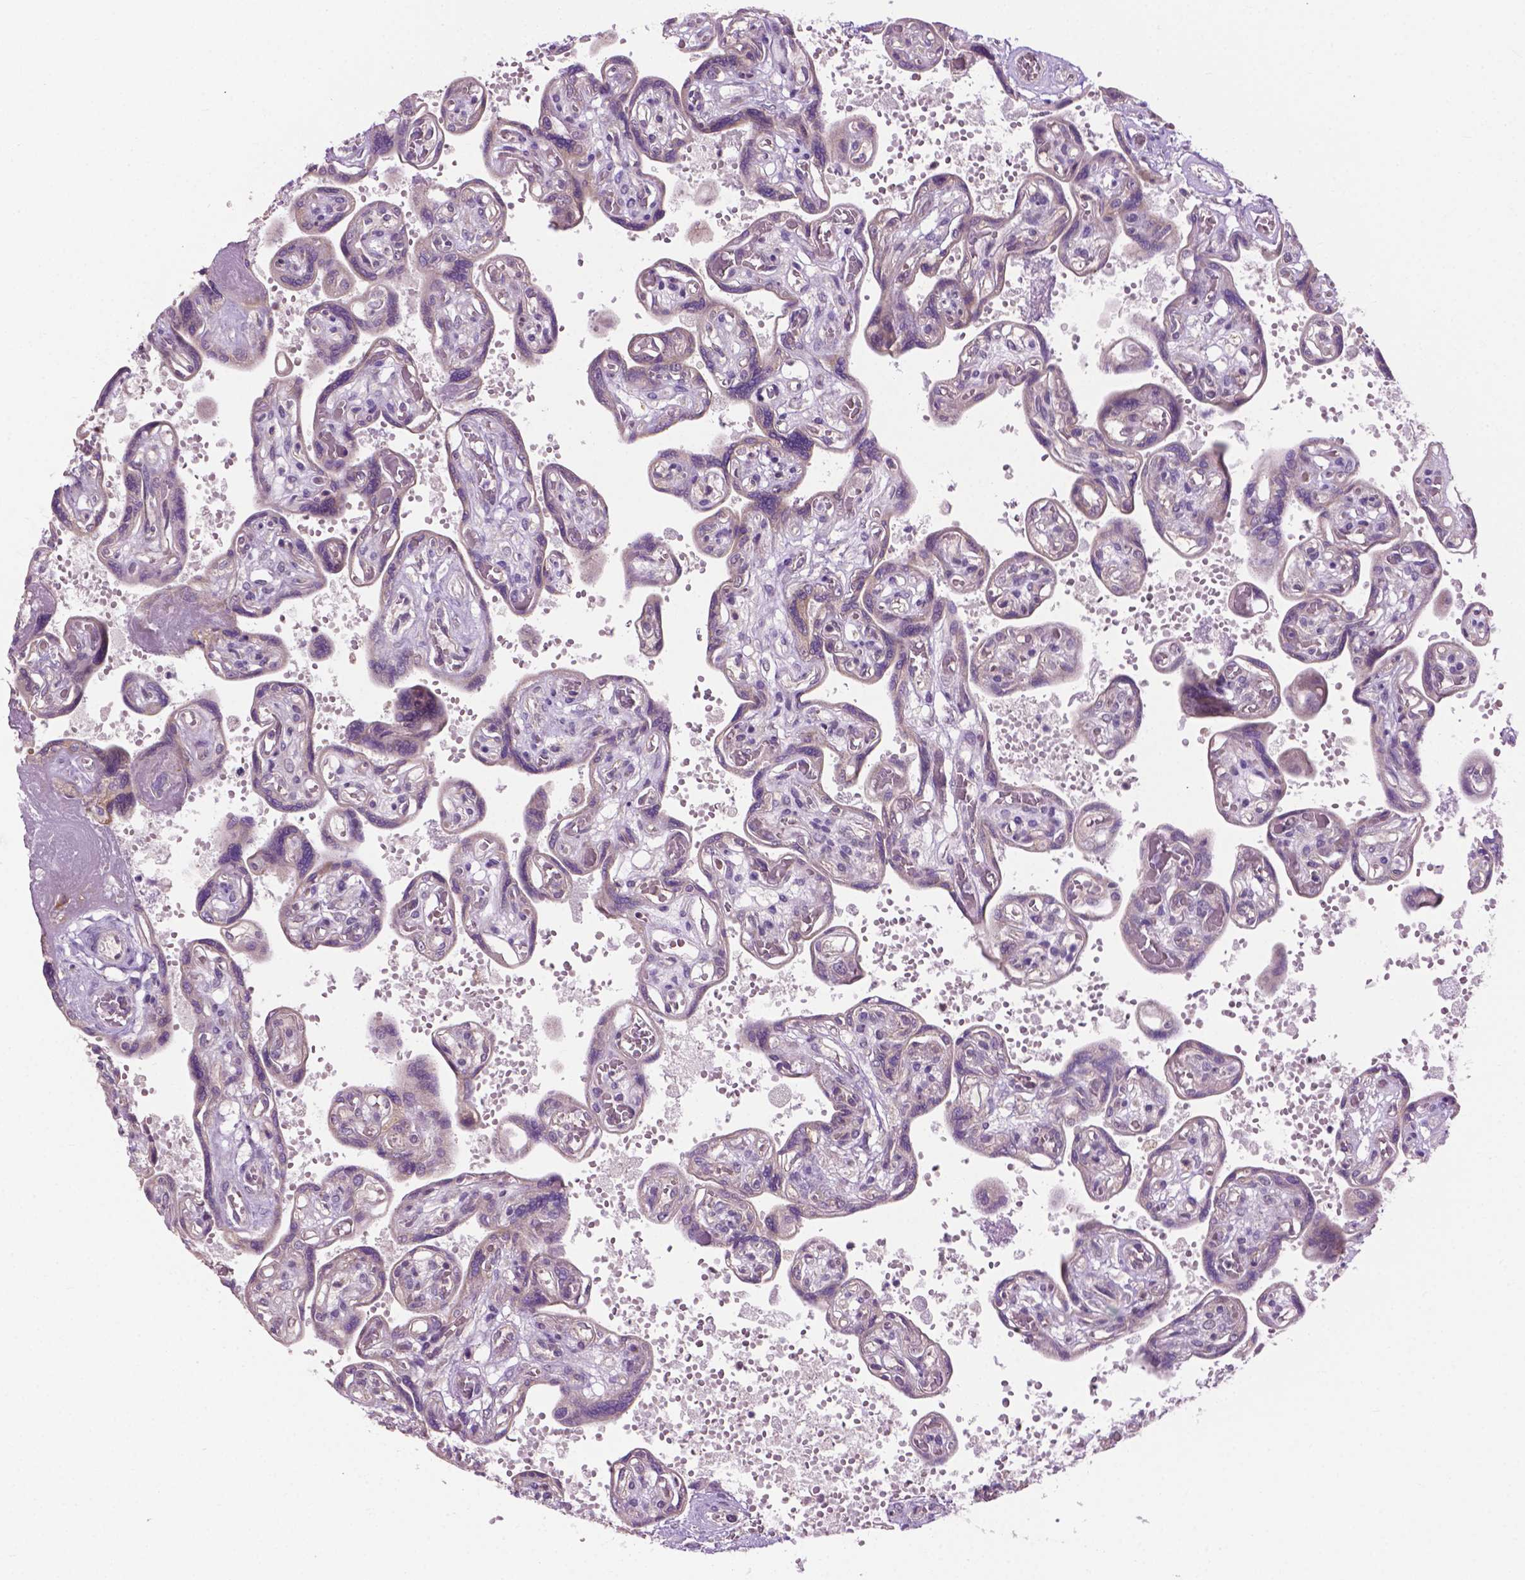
{"staining": {"intensity": "weak", "quantity": "25%-75%", "location": "cytoplasmic/membranous"}, "tissue": "placenta", "cell_type": "Decidual cells", "image_type": "normal", "snomed": [{"axis": "morphology", "description": "Normal tissue, NOS"}, {"axis": "topography", "description": "Placenta"}], "caption": "Protein staining by immunohistochemistry shows weak cytoplasmic/membranous expression in about 25%-75% of decidual cells in unremarkable placenta.", "gene": "MZT1", "patient": {"sex": "female", "age": 32}}